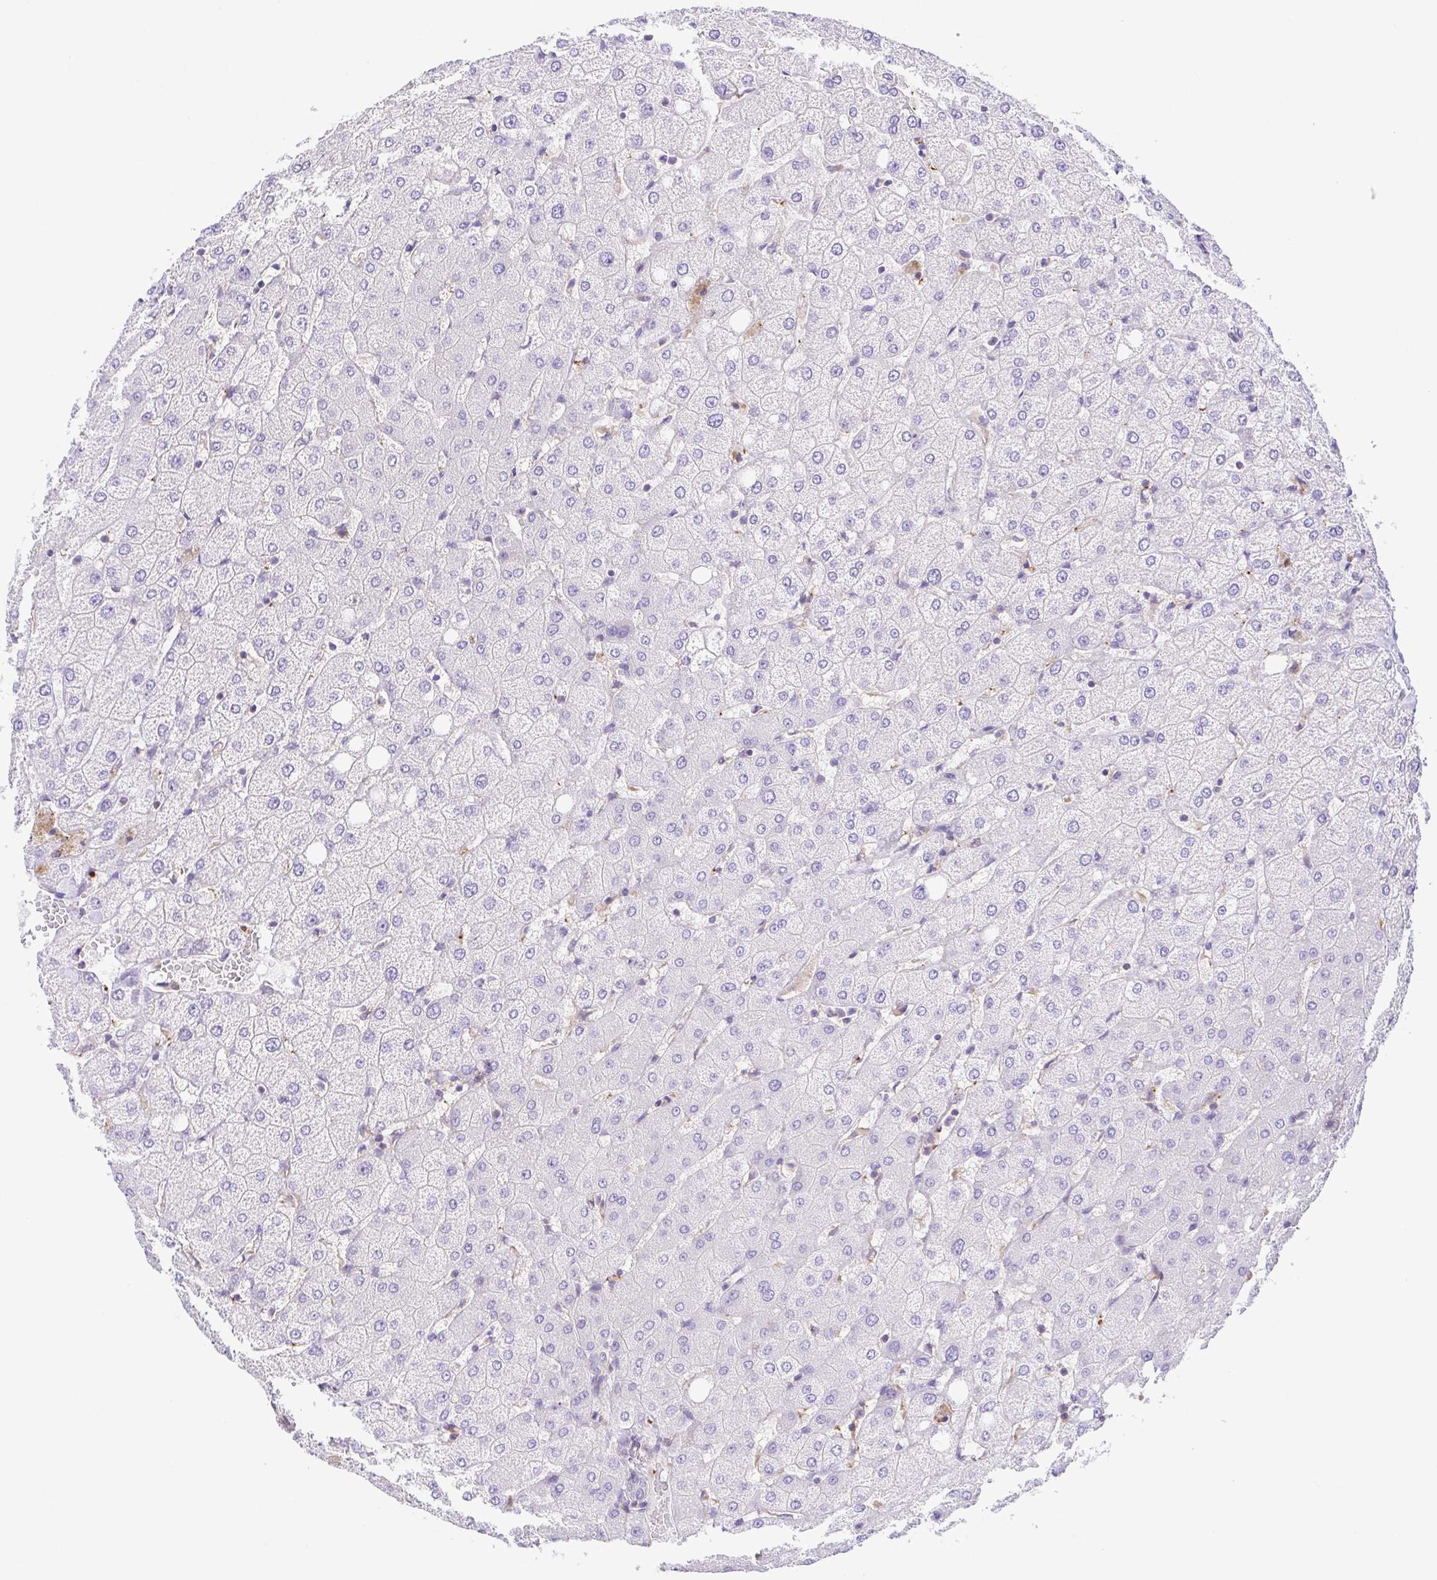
{"staining": {"intensity": "negative", "quantity": "none", "location": "none"}, "tissue": "liver", "cell_type": "Cholangiocytes", "image_type": "normal", "snomed": [{"axis": "morphology", "description": "Normal tissue, NOS"}, {"axis": "topography", "description": "Liver"}], "caption": "Liver stained for a protein using IHC displays no expression cholangiocytes.", "gene": "PRR14L", "patient": {"sex": "female", "age": 54}}